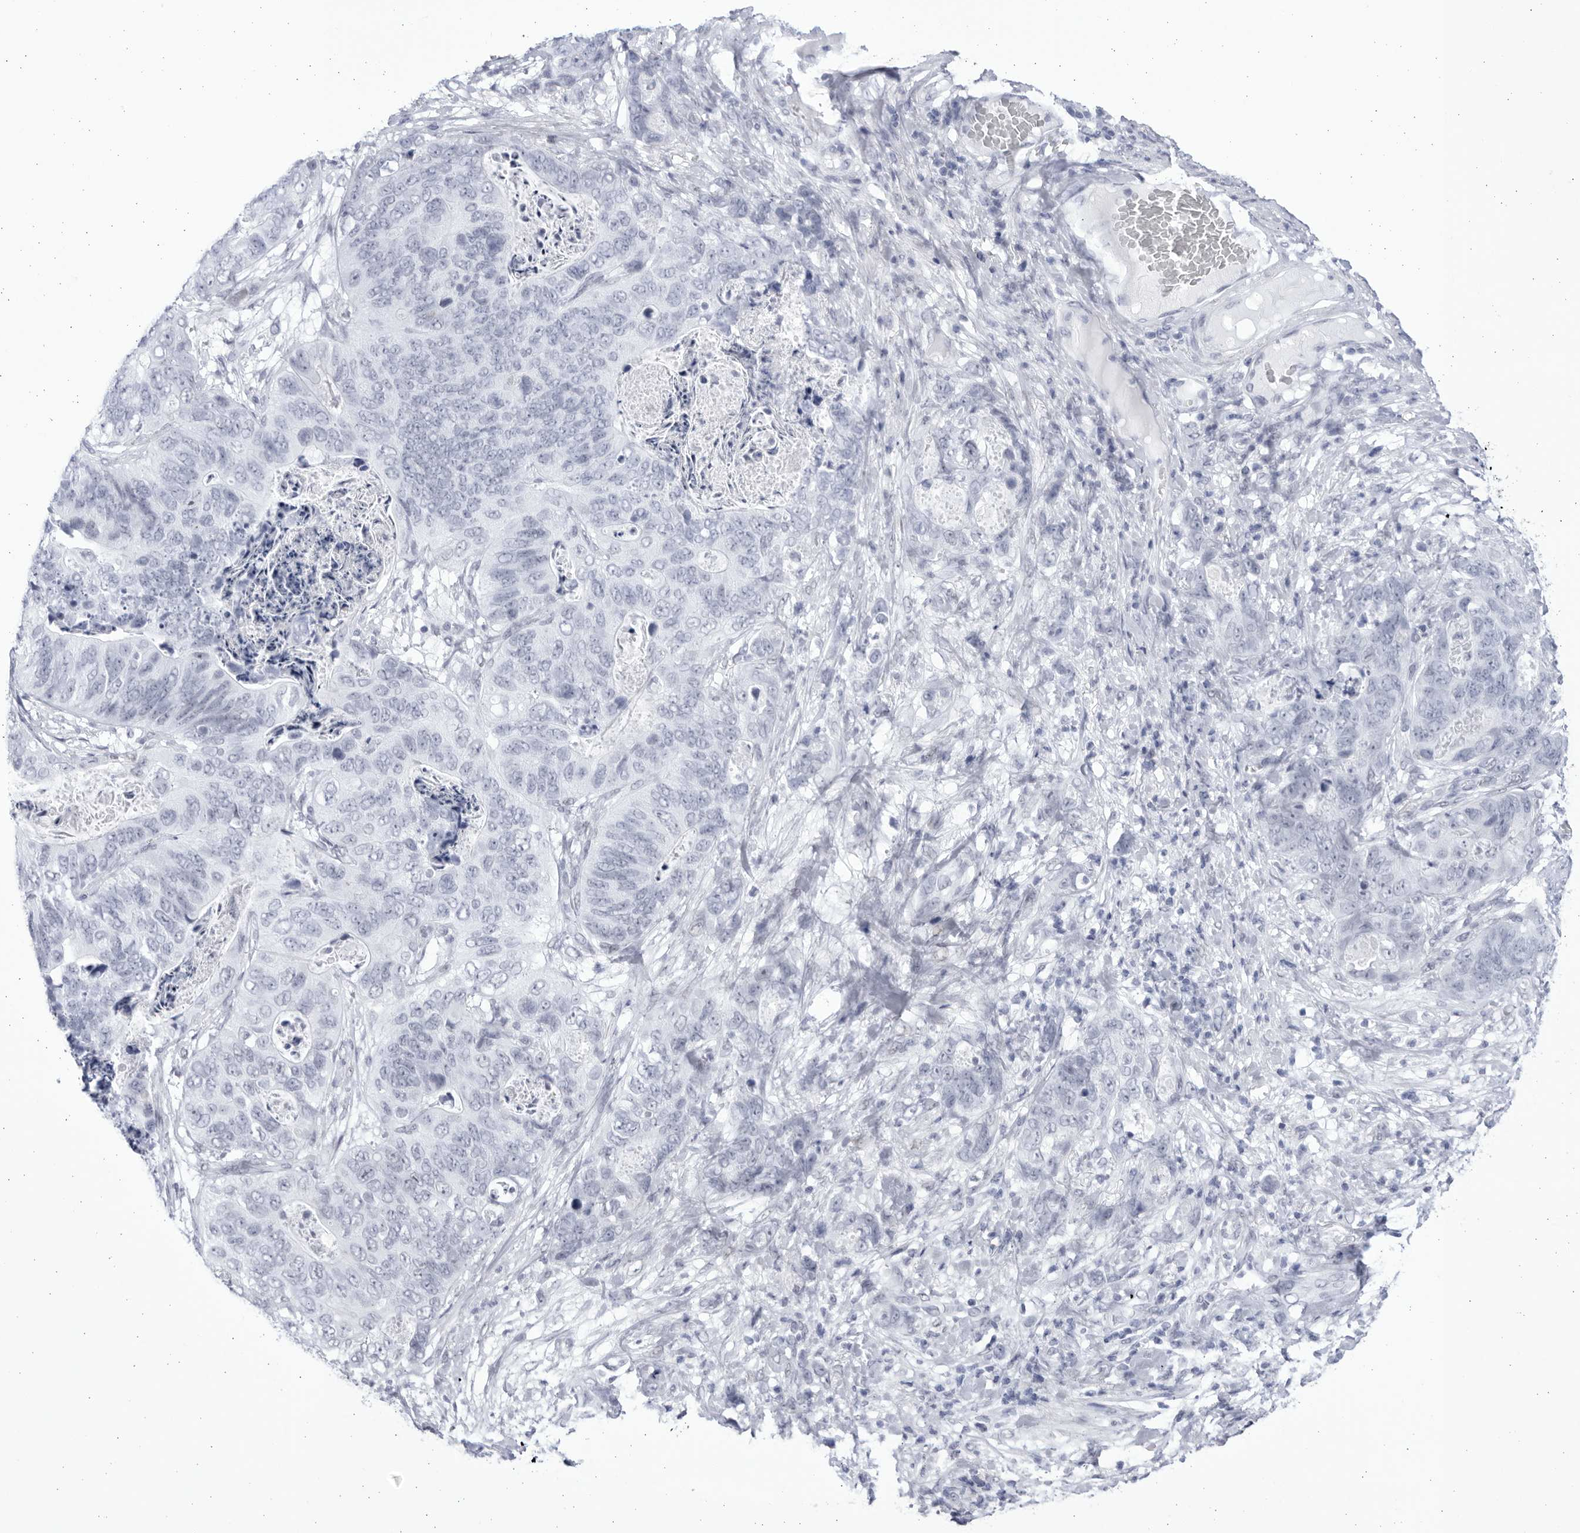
{"staining": {"intensity": "negative", "quantity": "none", "location": "none"}, "tissue": "stomach cancer", "cell_type": "Tumor cells", "image_type": "cancer", "snomed": [{"axis": "morphology", "description": "Normal tissue, NOS"}, {"axis": "morphology", "description": "Adenocarcinoma, NOS"}, {"axis": "topography", "description": "Stomach"}], "caption": "Protein analysis of stomach cancer (adenocarcinoma) shows no significant positivity in tumor cells. The staining was performed using DAB (3,3'-diaminobenzidine) to visualize the protein expression in brown, while the nuclei were stained in blue with hematoxylin (Magnification: 20x).", "gene": "CCDC181", "patient": {"sex": "female", "age": 89}}